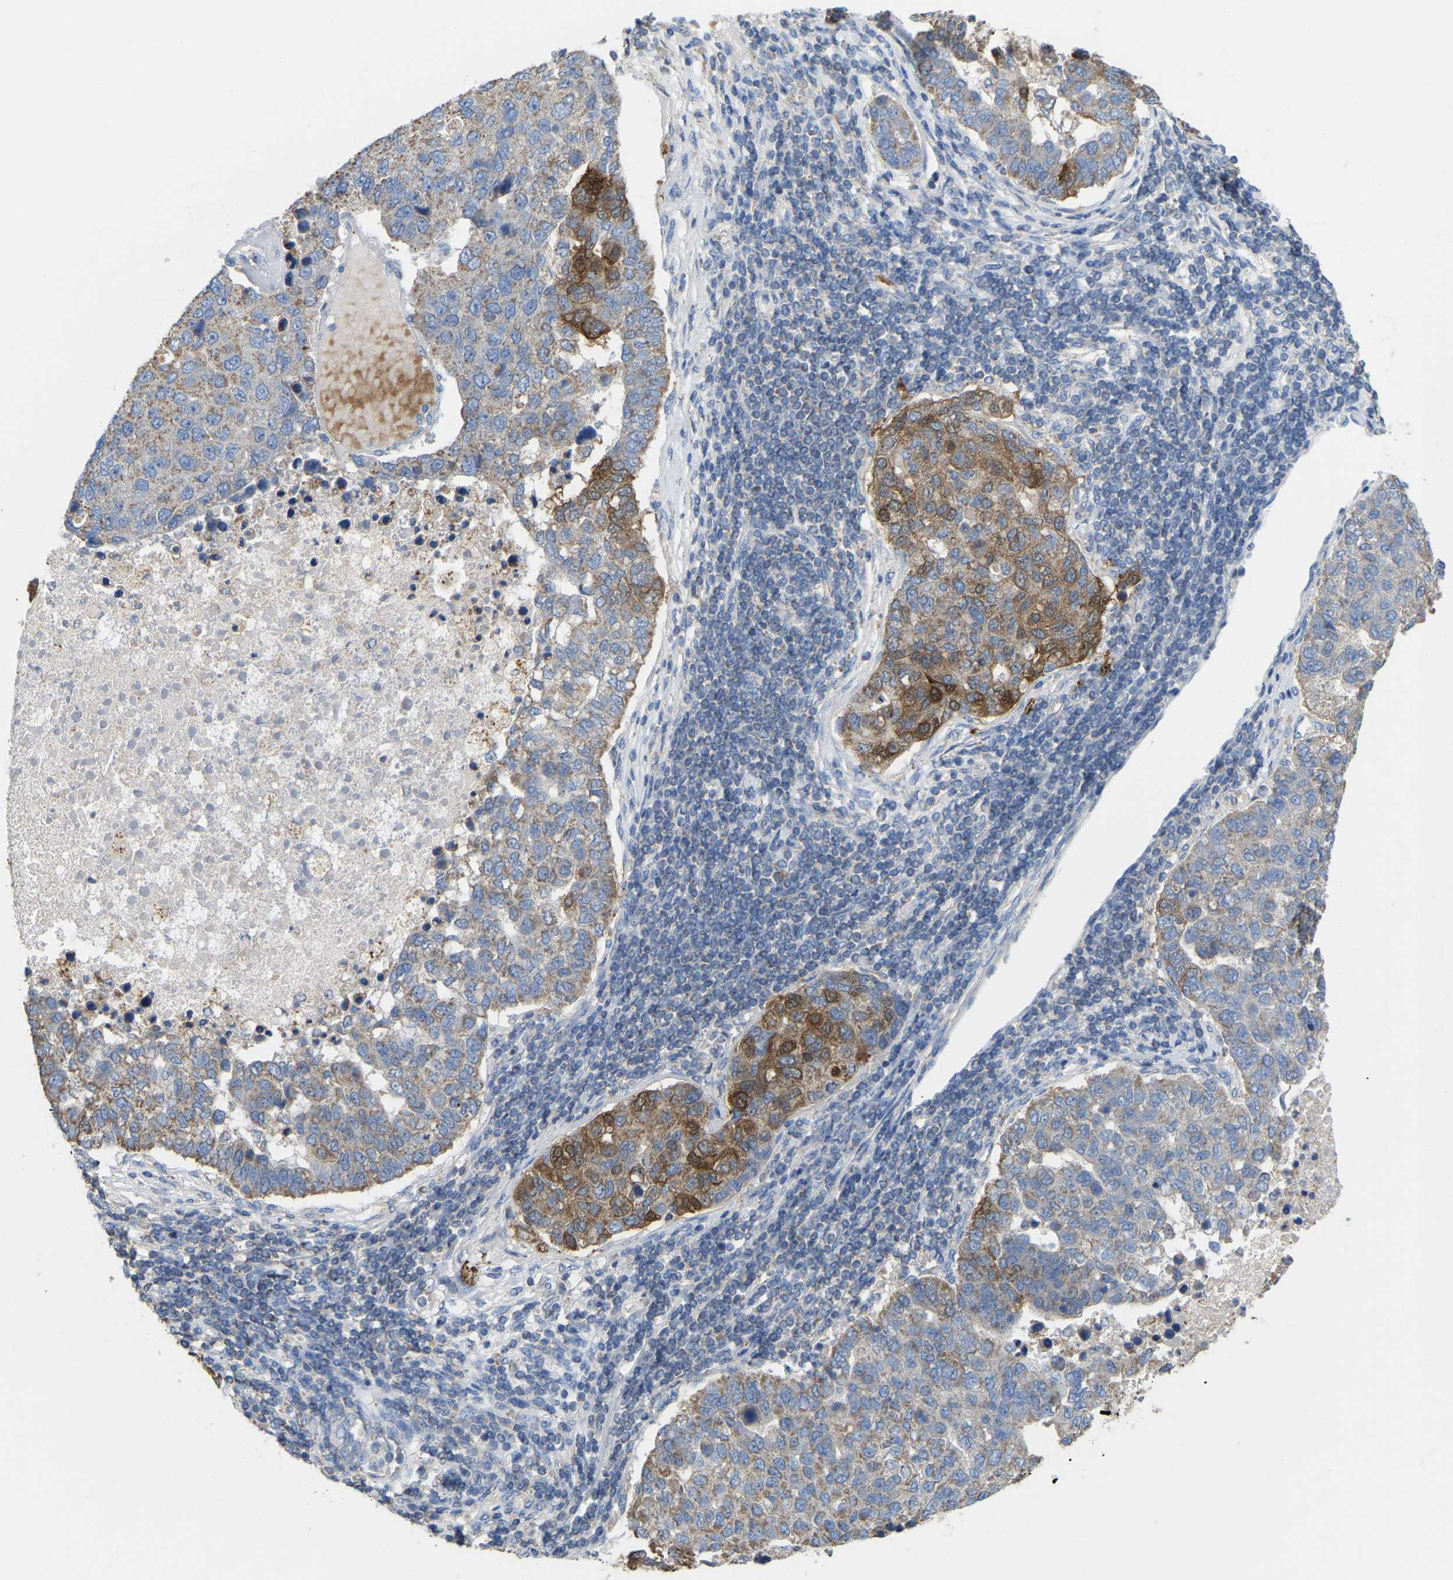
{"staining": {"intensity": "moderate", "quantity": "<25%", "location": "cytoplasmic/membranous"}, "tissue": "pancreatic cancer", "cell_type": "Tumor cells", "image_type": "cancer", "snomed": [{"axis": "morphology", "description": "Adenocarcinoma, NOS"}, {"axis": "topography", "description": "Pancreas"}], "caption": "Tumor cells demonstrate low levels of moderate cytoplasmic/membranous expression in approximately <25% of cells in human pancreatic adenocarcinoma.", "gene": "SERPINB5", "patient": {"sex": "female", "age": 61}}